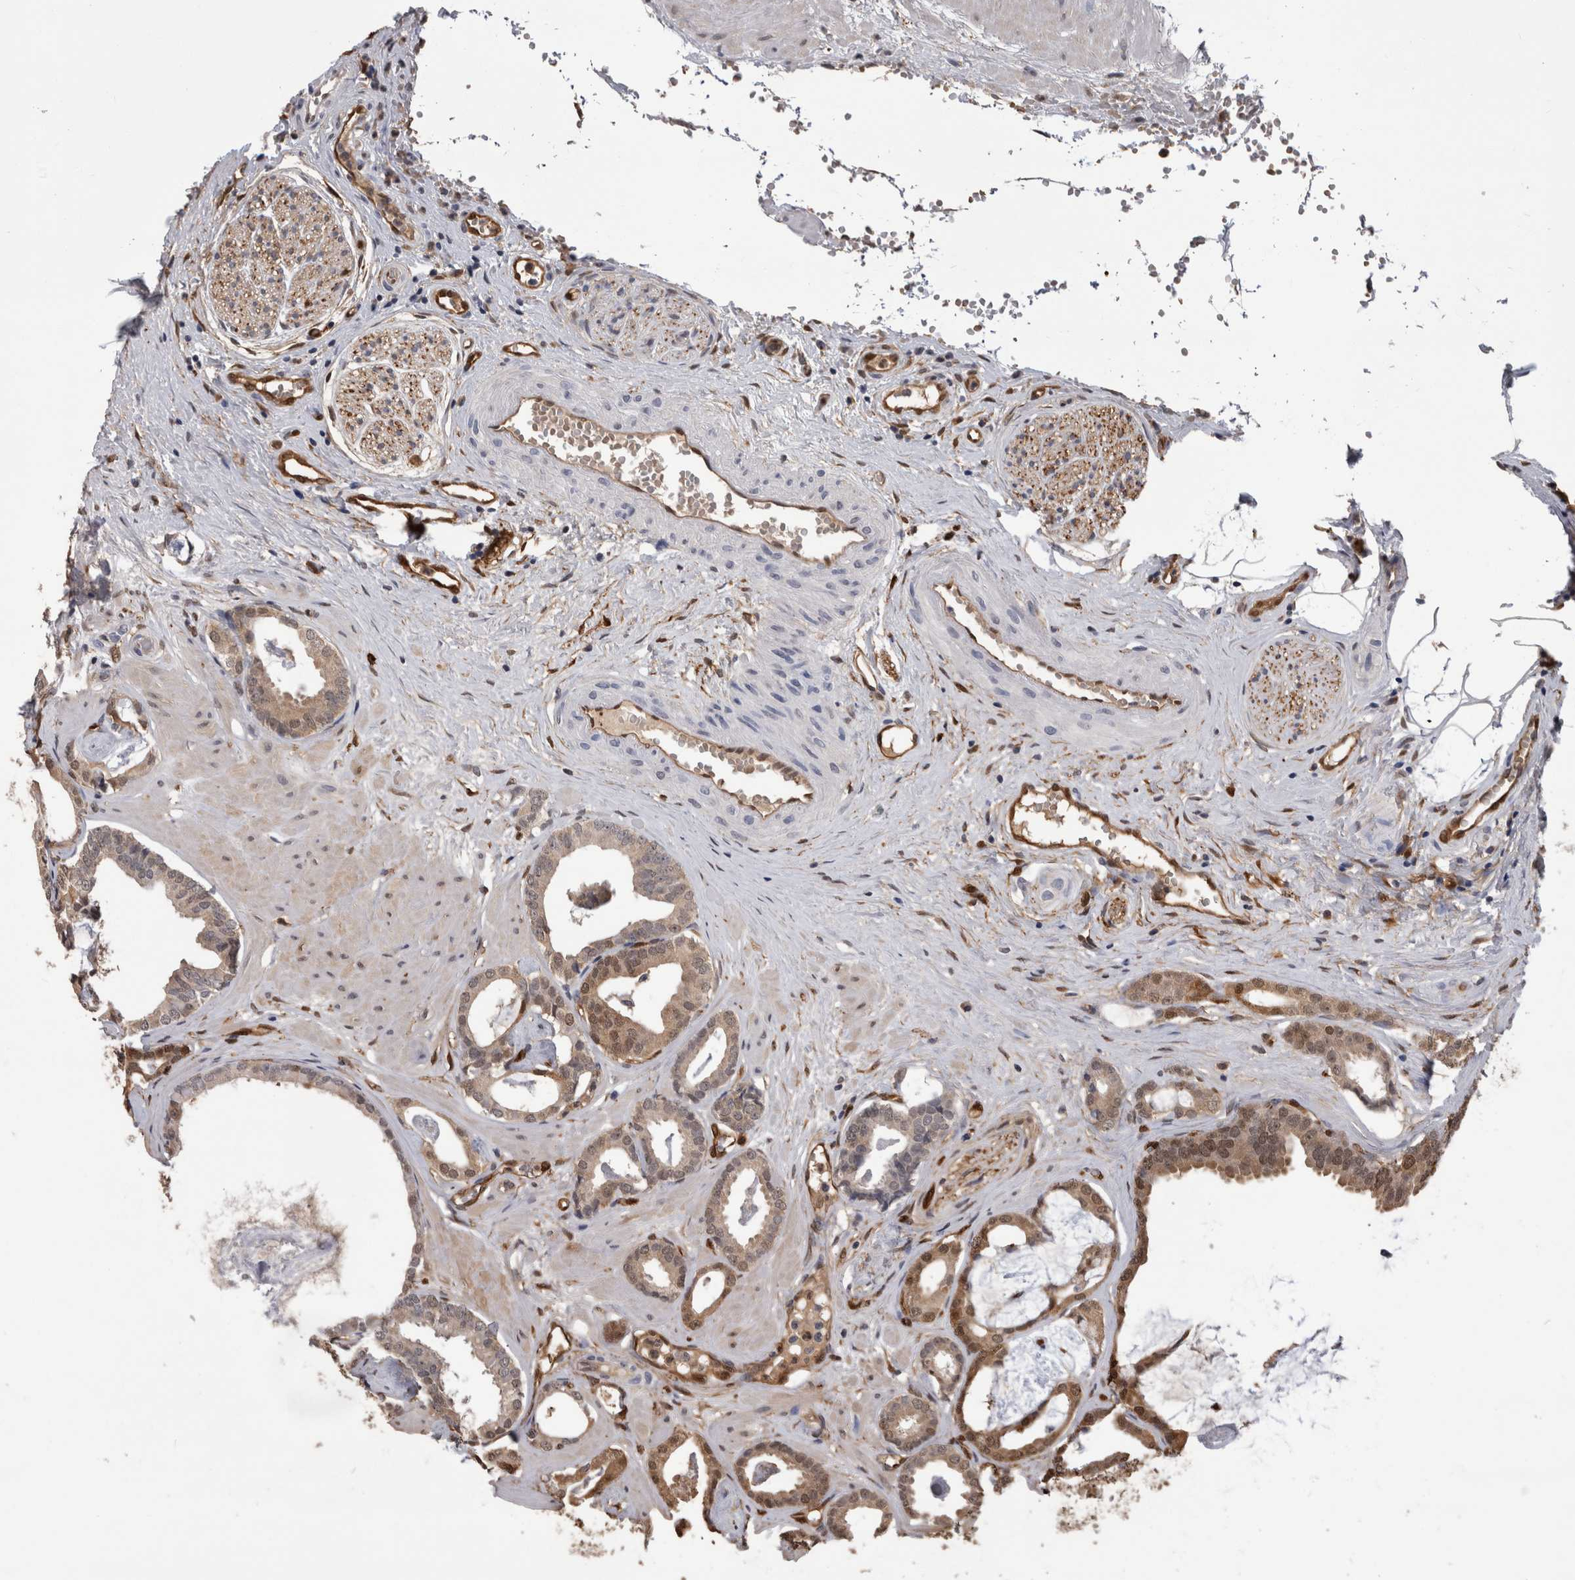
{"staining": {"intensity": "weak", "quantity": ">75%", "location": "cytoplasmic/membranous,nuclear"}, "tissue": "prostate cancer", "cell_type": "Tumor cells", "image_type": "cancer", "snomed": [{"axis": "morphology", "description": "Adenocarcinoma, Low grade"}, {"axis": "topography", "description": "Prostate"}], "caption": "The micrograph shows a brown stain indicating the presence of a protein in the cytoplasmic/membranous and nuclear of tumor cells in low-grade adenocarcinoma (prostate).", "gene": "LXN", "patient": {"sex": "male", "age": 53}}